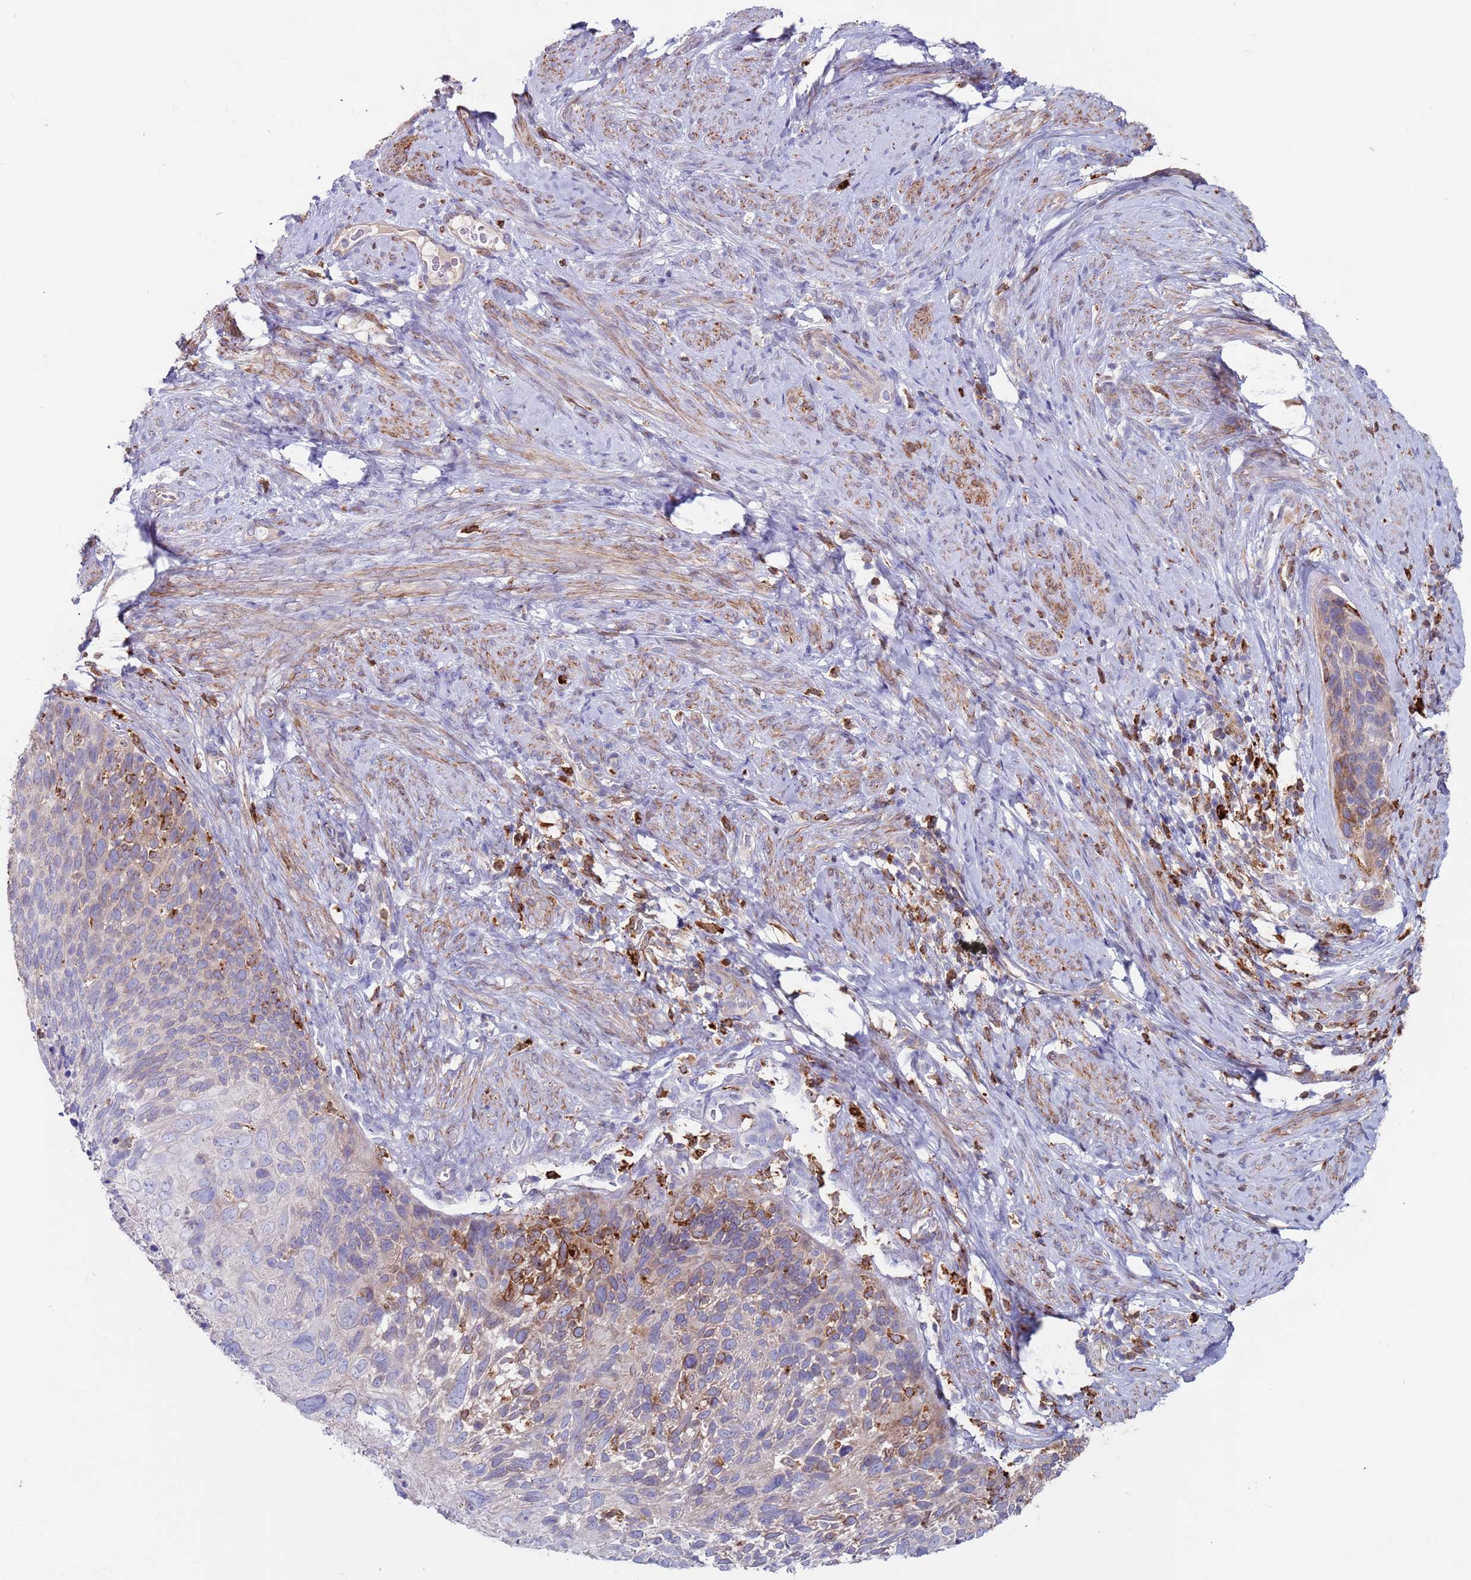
{"staining": {"intensity": "weak", "quantity": "<25%", "location": "cytoplasmic/membranous"}, "tissue": "cervical cancer", "cell_type": "Tumor cells", "image_type": "cancer", "snomed": [{"axis": "morphology", "description": "Squamous cell carcinoma, NOS"}, {"axis": "topography", "description": "Cervix"}], "caption": "Tumor cells are negative for brown protein staining in cervical squamous cell carcinoma.", "gene": "GREB1L", "patient": {"sex": "female", "age": 80}}